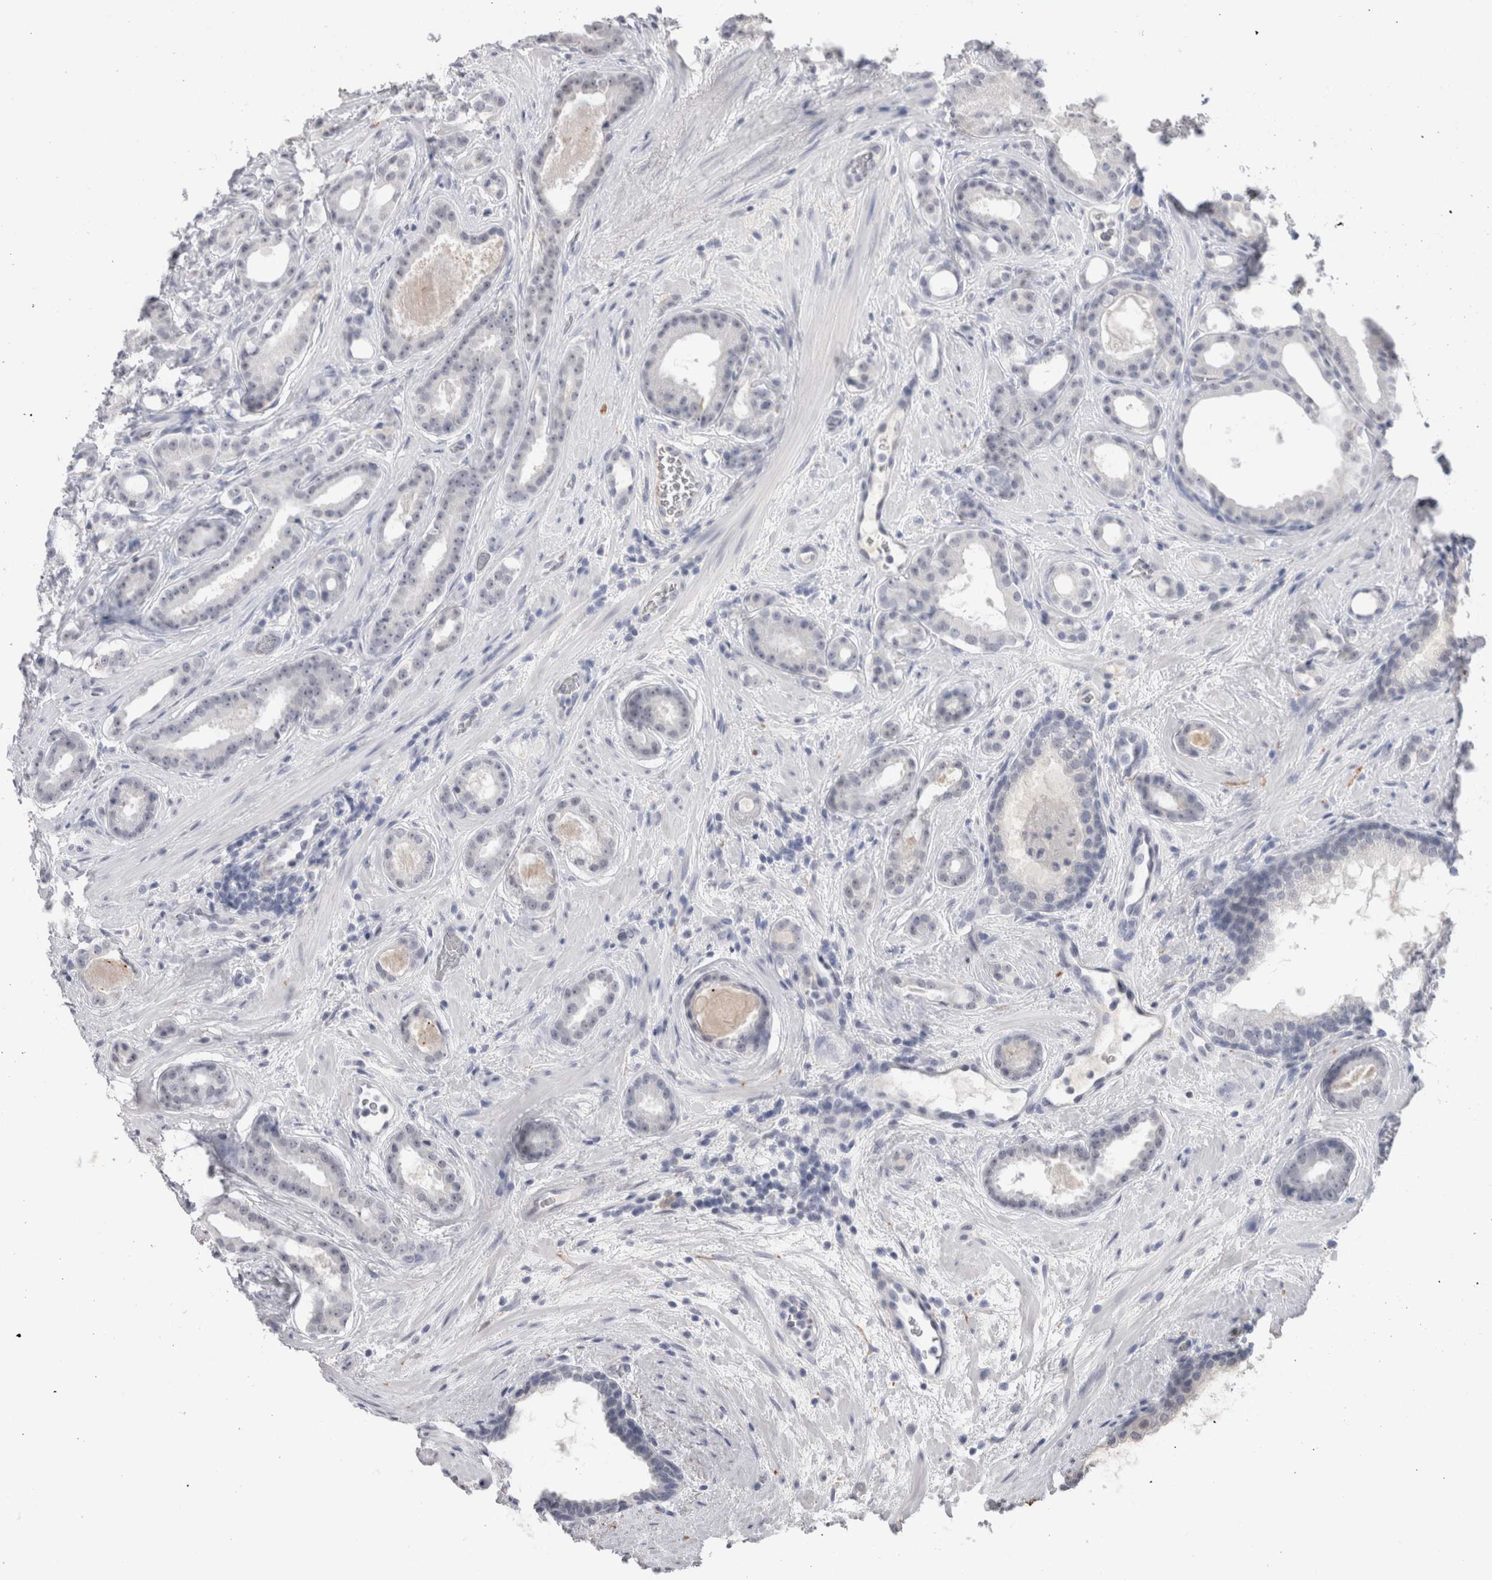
{"staining": {"intensity": "negative", "quantity": "none", "location": "none"}, "tissue": "prostate cancer", "cell_type": "Tumor cells", "image_type": "cancer", "snomed": [{"axis": "morphology", "description": "Adenocarcinoma, High grade"}, {"axis": "topography", "description": "Prostate"}], "caption": "Immunohistochemistry (IHC) of human prostate cancer (high-grade adenocarcinoma) displays no positivity in tumor cells.", "gene": "CADM3", "patient": {"sex": "male", "age": 60}}